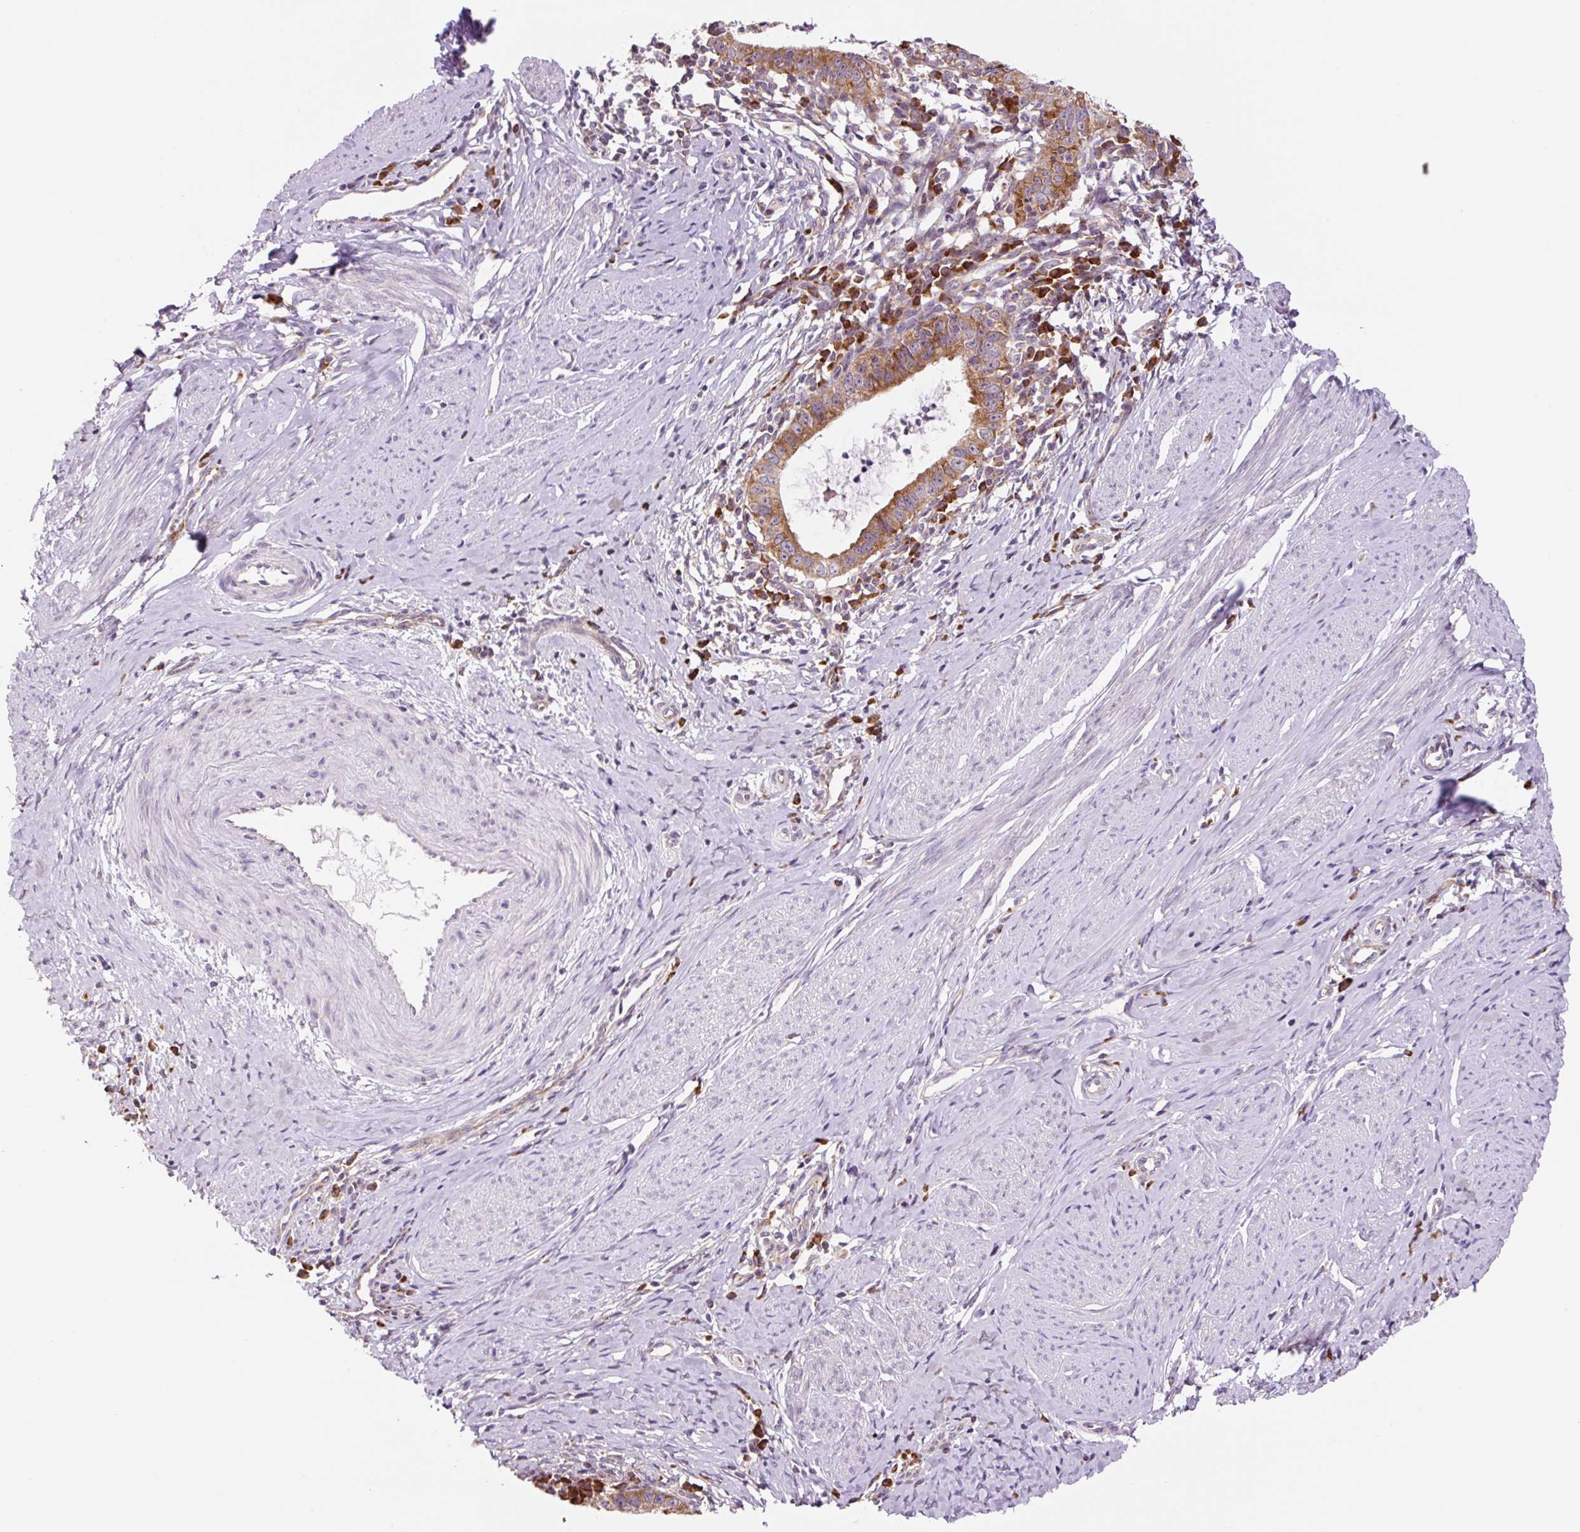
{"staining": {"intensity": "moderate", "quantity": ">75%", "location": "cytoplasmic/membranous"}, "tissue": "cervical cancer", "cell_type": "Tumor cells", "image_type": "cancer", "snomed": [{"axis": "morphology", "description": "Adenocarcinoma, NOS"}, {"axis": "topography", "description": "Cervix"}], "caption": "An immunohistochemistry (IHC) histopathology image of neoplastic tissue is shown. Protein staining in brown labels moderate cytoplasmic/membranous positivity in adenocarcinoma (cervical) within tumor cells.", "gene": "RPL41", "patient": {"sex": "female", "age": 36}}